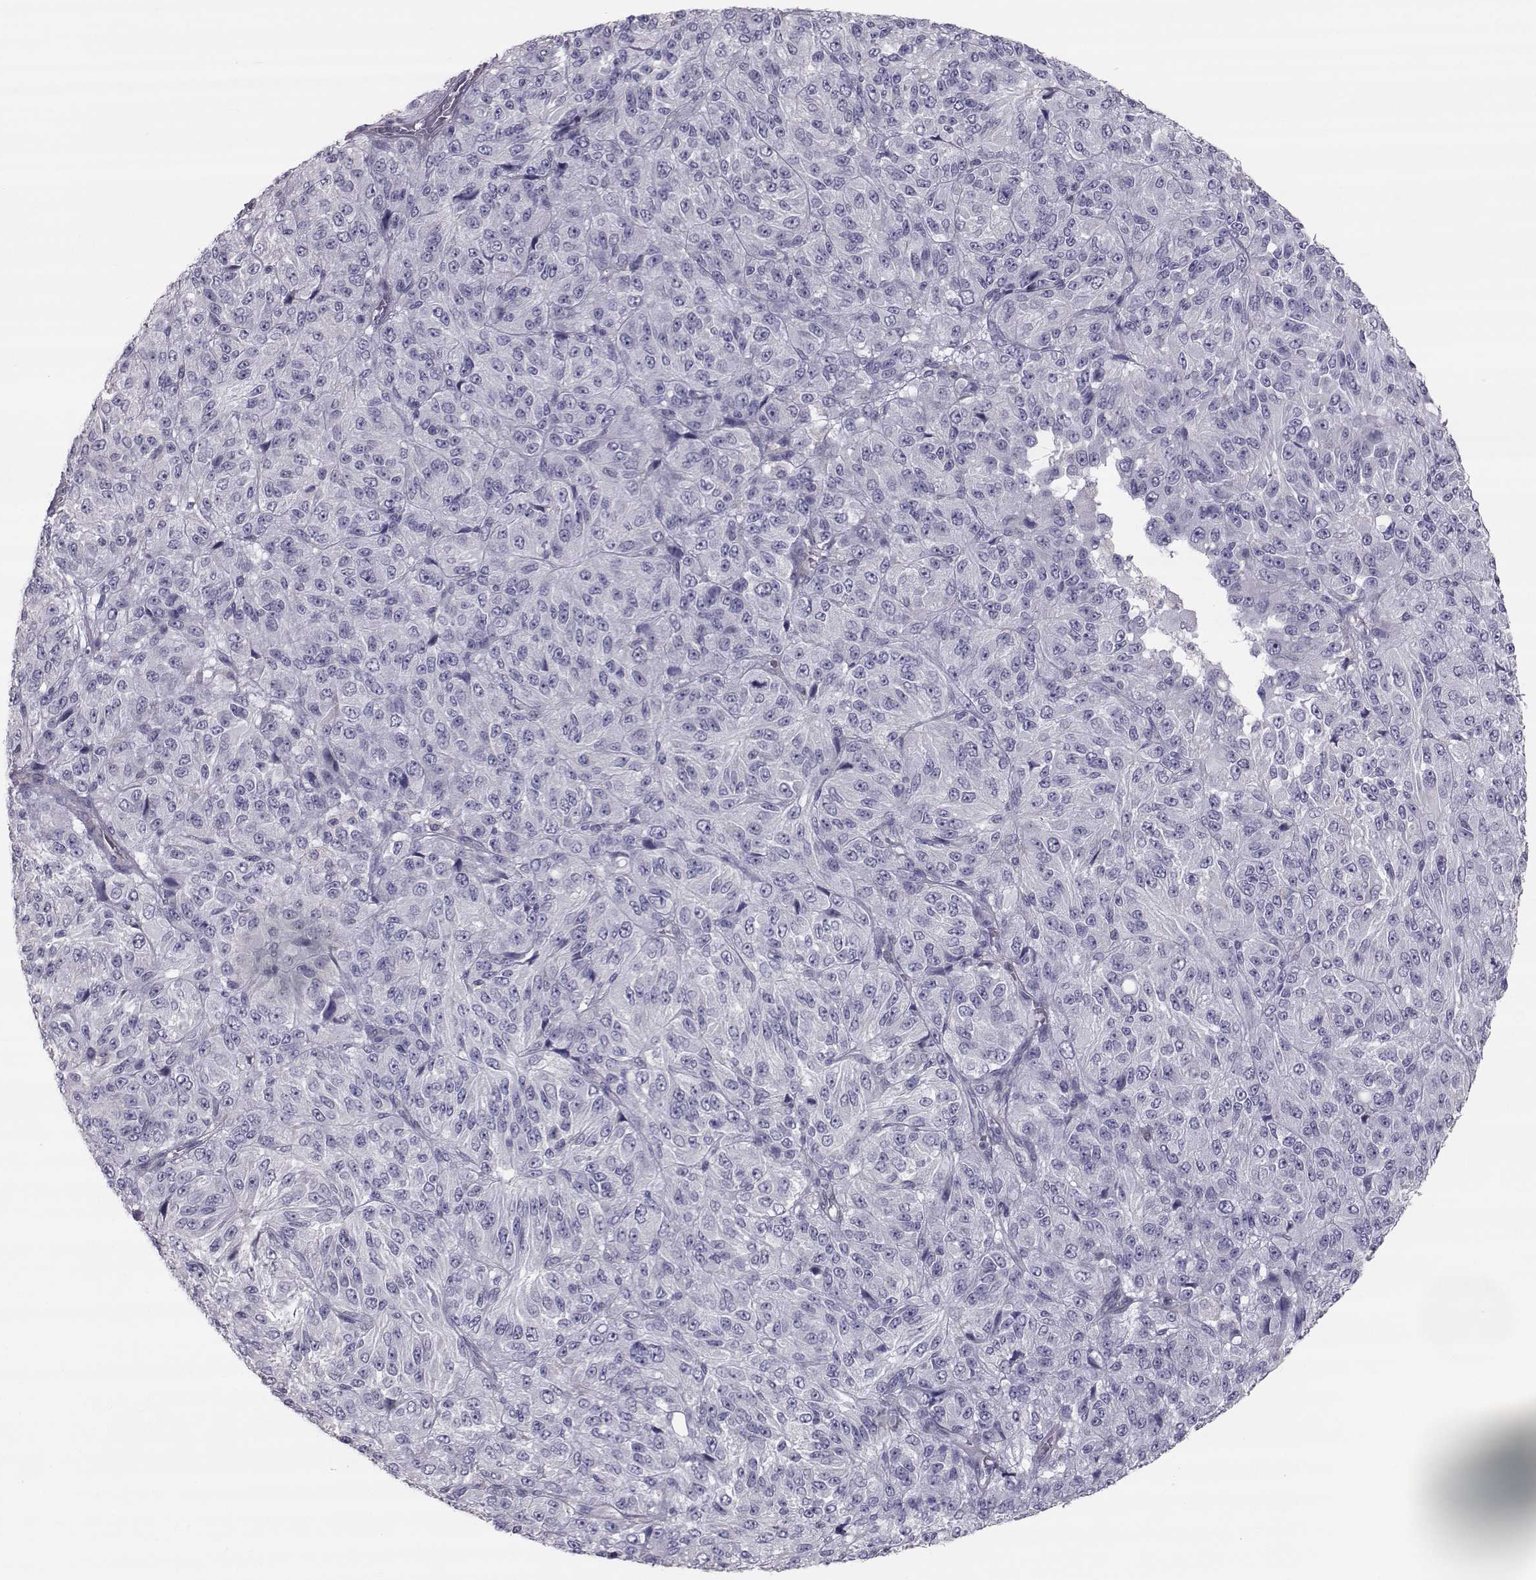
{"staining": {"intensity": "negative", "quantity": "none", "location": "none"}, "tissue": "melanoma", "cell_type": "Tumor cells", "image_type": "cancer", "snomed": [{"axis": "morphology", "description": "Malignant melanoma, Metastatic site"}, {"axis": "topography", "description": "Brain"}], "caption": "Histopathology image shows no protein positivity in tumor cells of malignant melanoma (metastatic site) tissue.", "gene": "GARIN3", "patient": {"sex": "female", "age": 56}}